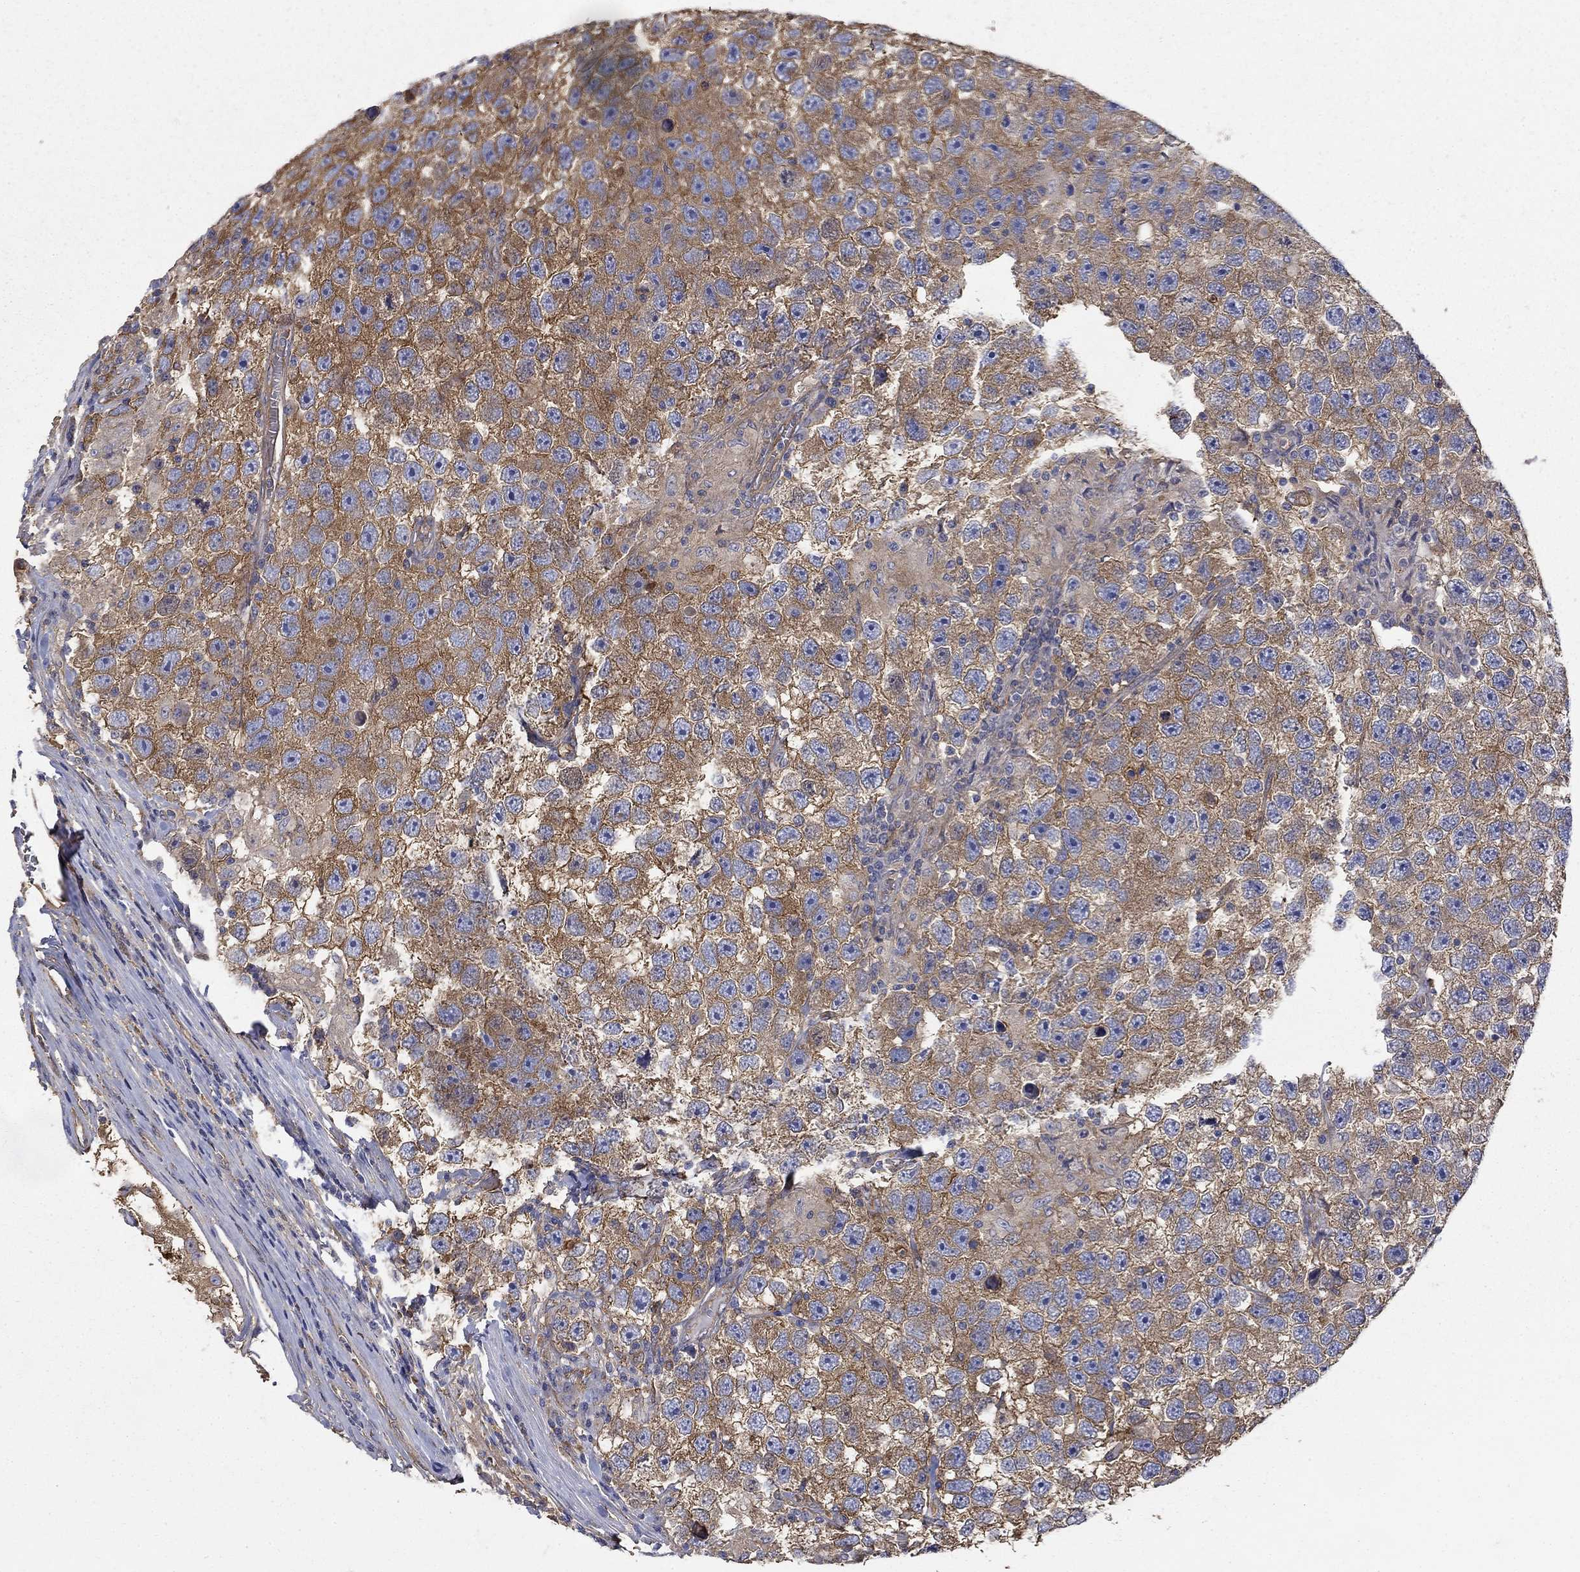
{"staining": {"intensity": "moderate", "quantity": ">75%", "location": "cytoplasmic/membranous"}, "tissue": "testis cancer", "cell_type": "Tumor cells", "image_type": "cancer", "snomed": [{"axis": "morphology", "description": "Seminoma, NOS"}, {"axis": "topography", "description": "Testis"}], "caption": "There is medium levels of moderate cytoplasmic/membranous positivity in tumor cells of seminoma (testis), as demonstrated by immunohistochemical staining (brown color).", "gene": "DPYSL2", "patient": {"sex": "male", "age": 26}}